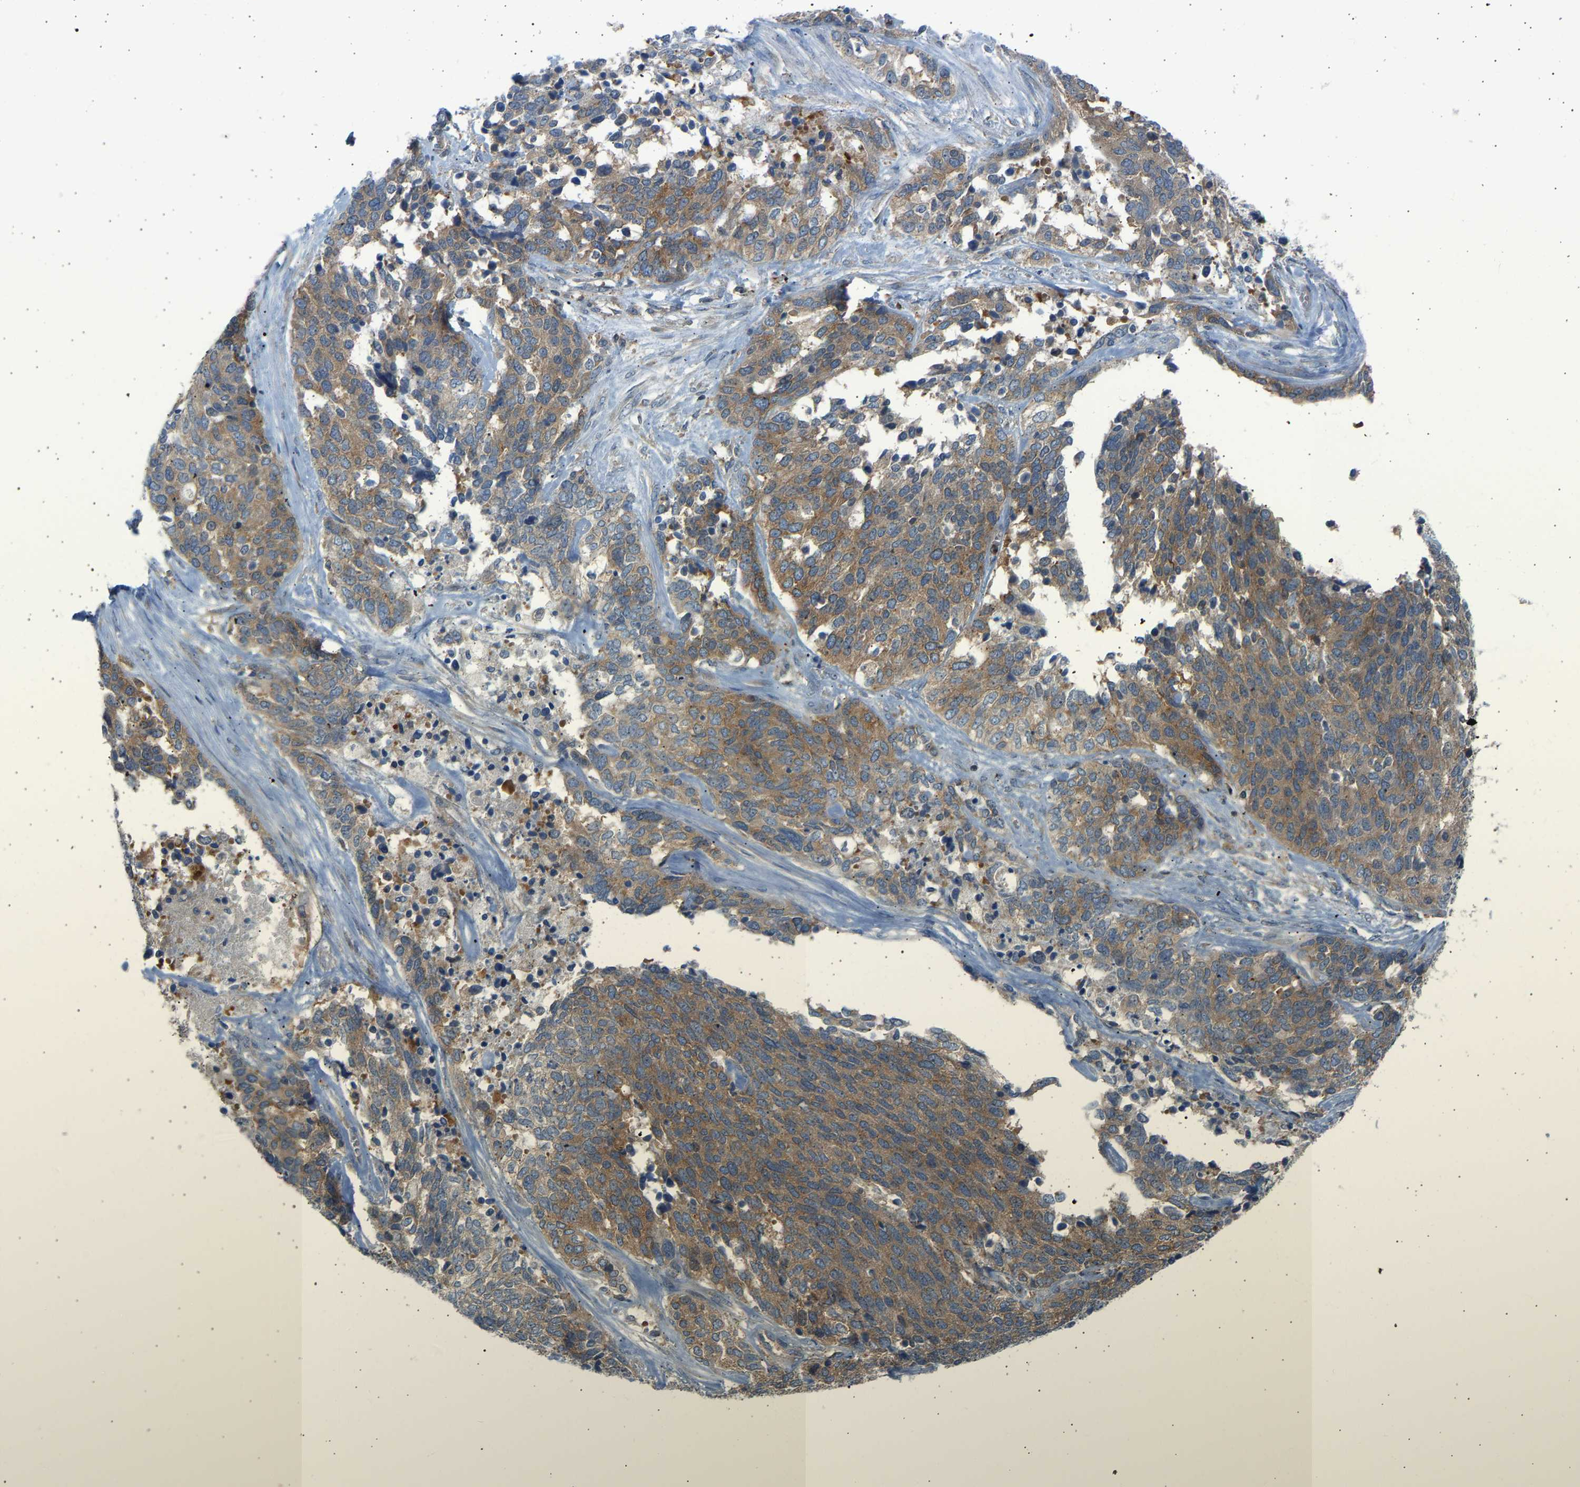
{"staining": {"intensity": "moderate", "quantity": ">75%", "location": "cytoplasmic/membranous"}, "tissue": "ovarian cancer", "cell_type": "Tumor cells", "image_type": "cancer", "snomed": [{"axis": "morphology", "description": "Cystadenocarcinoma, serous, NOS"}, {"axis": "topography", "description": "Ovary"}], "caption": "Protein staining by immunohistochemistry (IHC) demonstrates moderate cytoplasmic/membranous expression in about >75% of tumor cells in ovarian serous cystadenocarcinoma.", "gene": "TRIM50", "patient": {"sex": "female", "age": 44}}